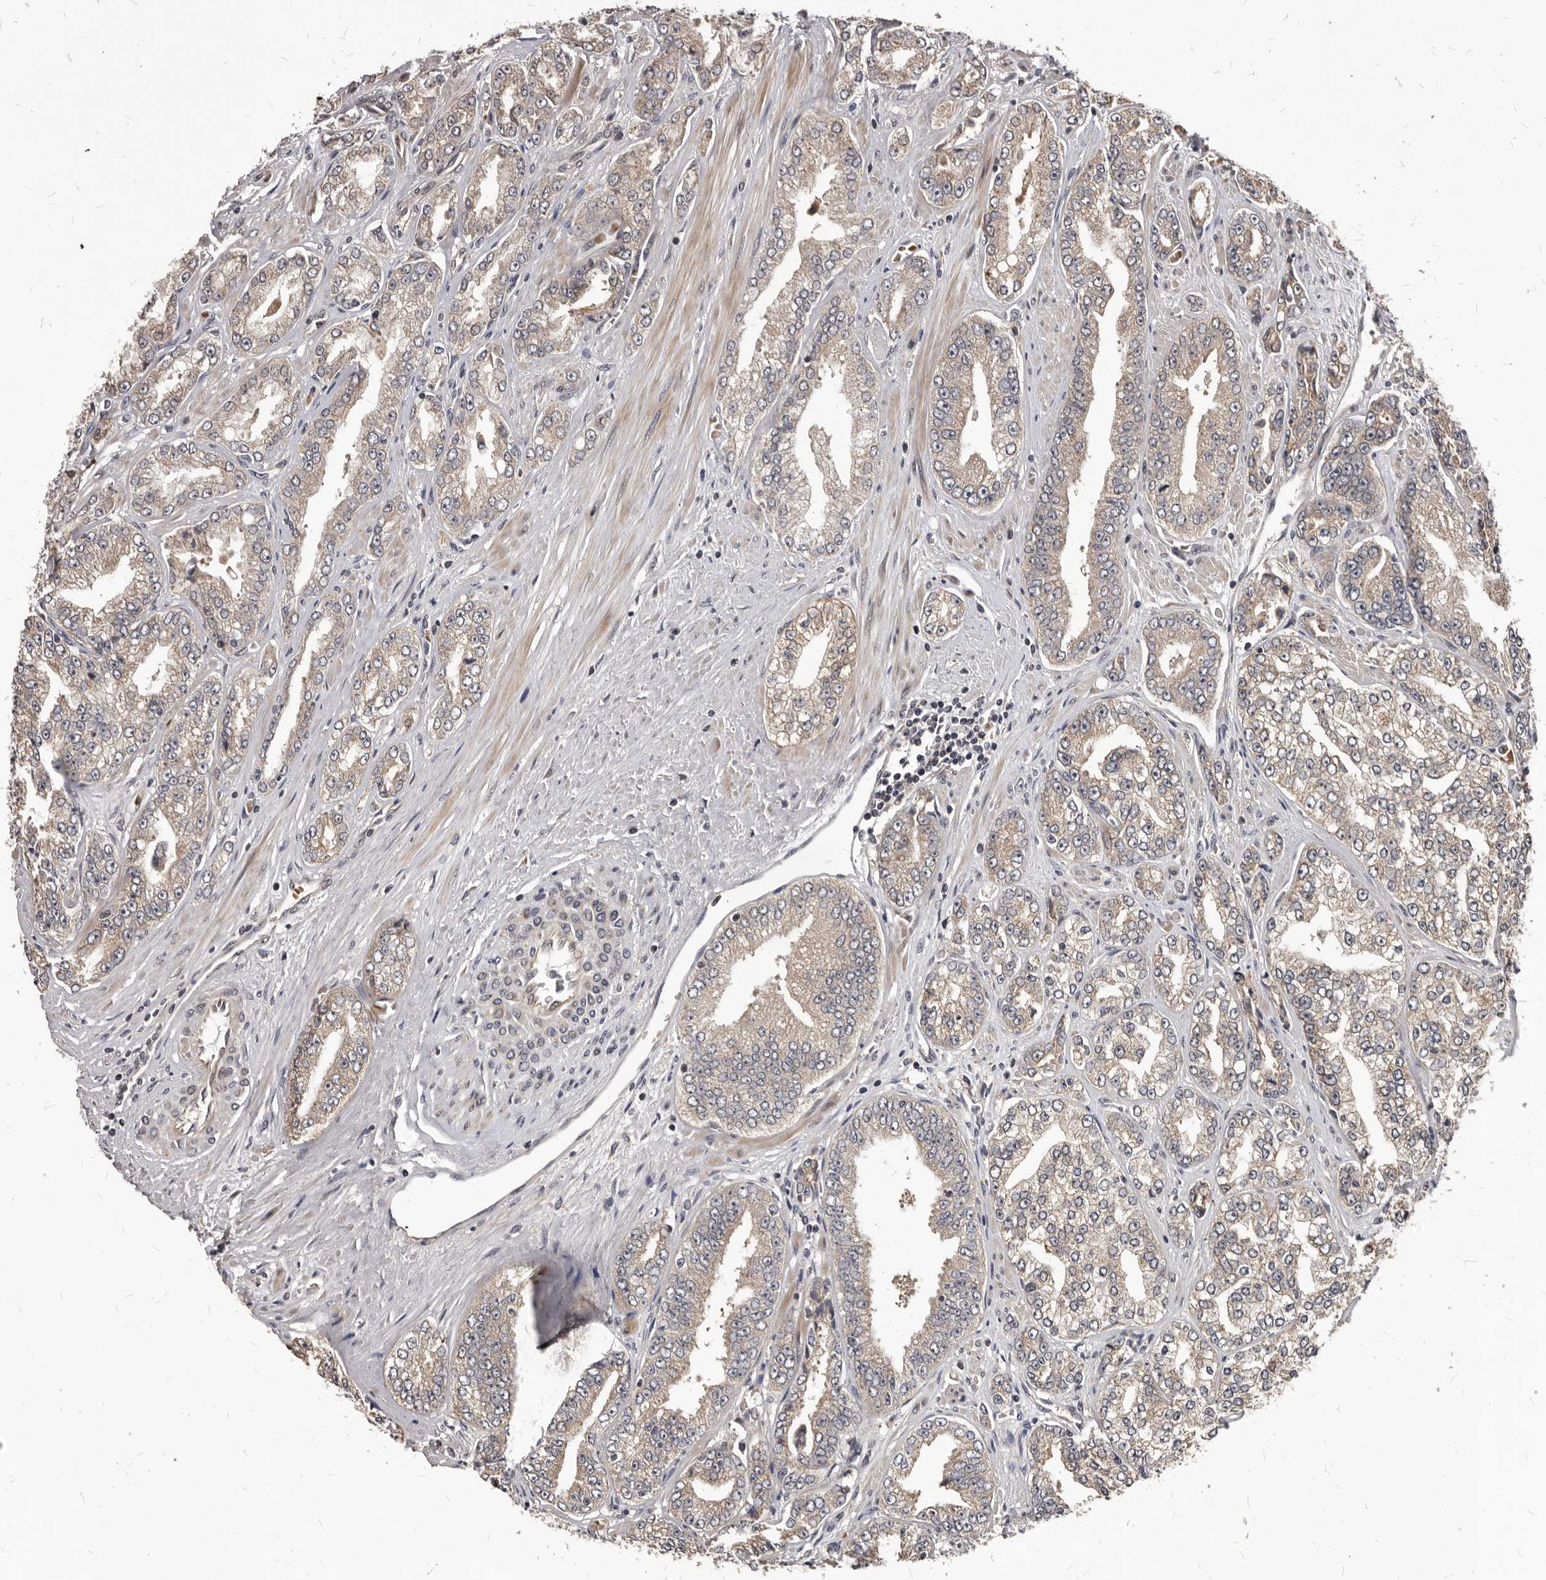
{"staining": {"intensity": "weak", "quantity": ">75%", "location": "cytoplasmic/membranous"}, "tissue": "prostate cancer", "cell_type": "Tumor cells", "image_type": "cancer", "snomed": [{"axis": "morphology", "description": "Adenocarcinoma, High grade"}, {"axis": "topography", "description": "Prostate"}], "caption": "This micrograph demonstrates prostate cancer stained with immunohistochemistry to label a protein in brown. The cytoplasmic/membranous of tumor cells show weak positivity for the protein. Nuclei are counter-stained blue.", "gene": "GABPB2", "patient": {"sex": "male", "age": 71}}